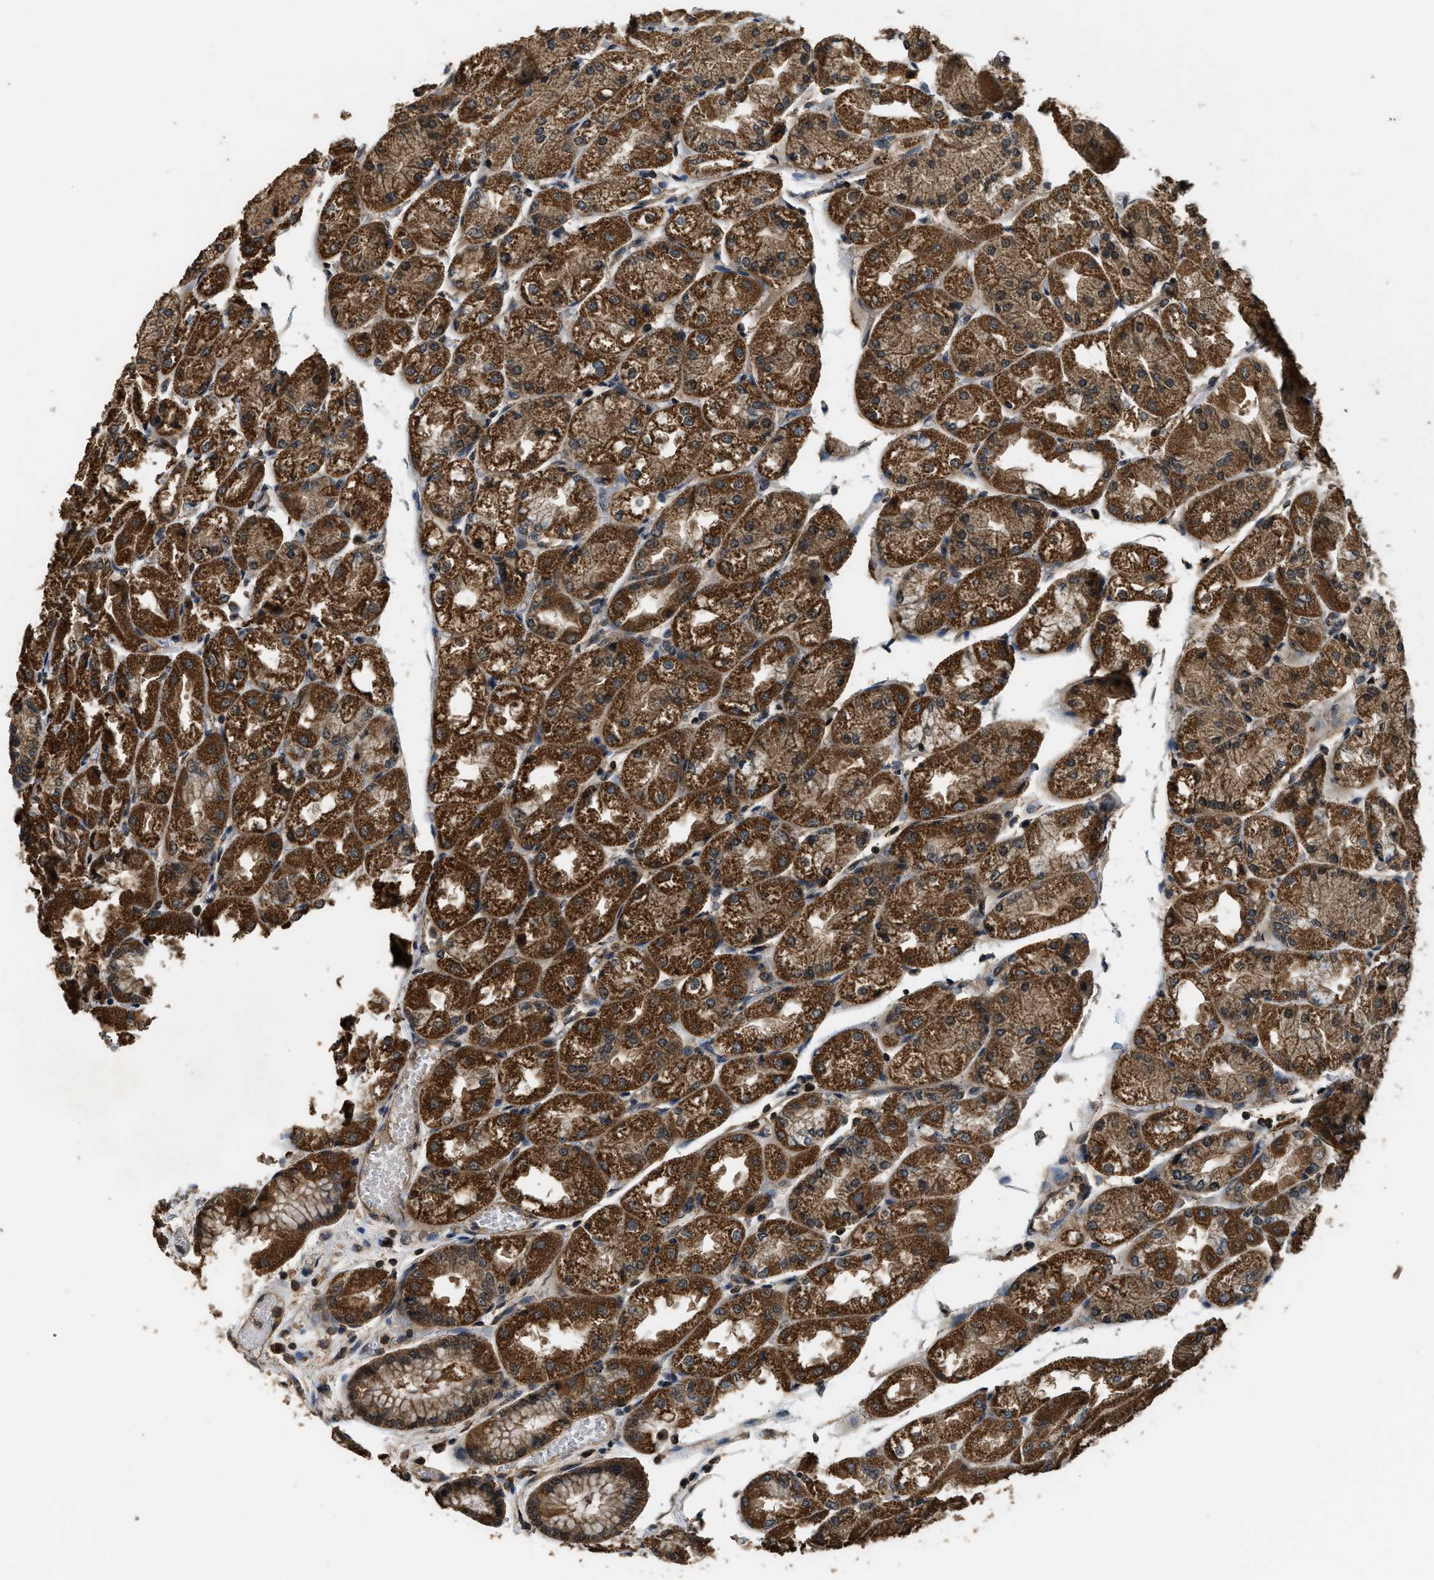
{"staining": {"intensity": "strong", "quantity": ">75%", "location": "cytoplasmic/membranous"}, "tissue": "stomach", "cell_type": "Glandular cells", "image_type": "normal", "snomed": [{"axis": "morphology", "description": "Normal tissue, NOS"}, {"axis": "topography", "description": "Stomach, upper"}], "caption": "Glandular cells exhibit high levels of strong cytoplasmic/membranous positivity in about >75% of cells in unremarkable stomach. (DAB = brown stain, brightfield microscopy at high magnification).", "gene": "DENND6B", "patient": {"sex": "male", "age": 72}}